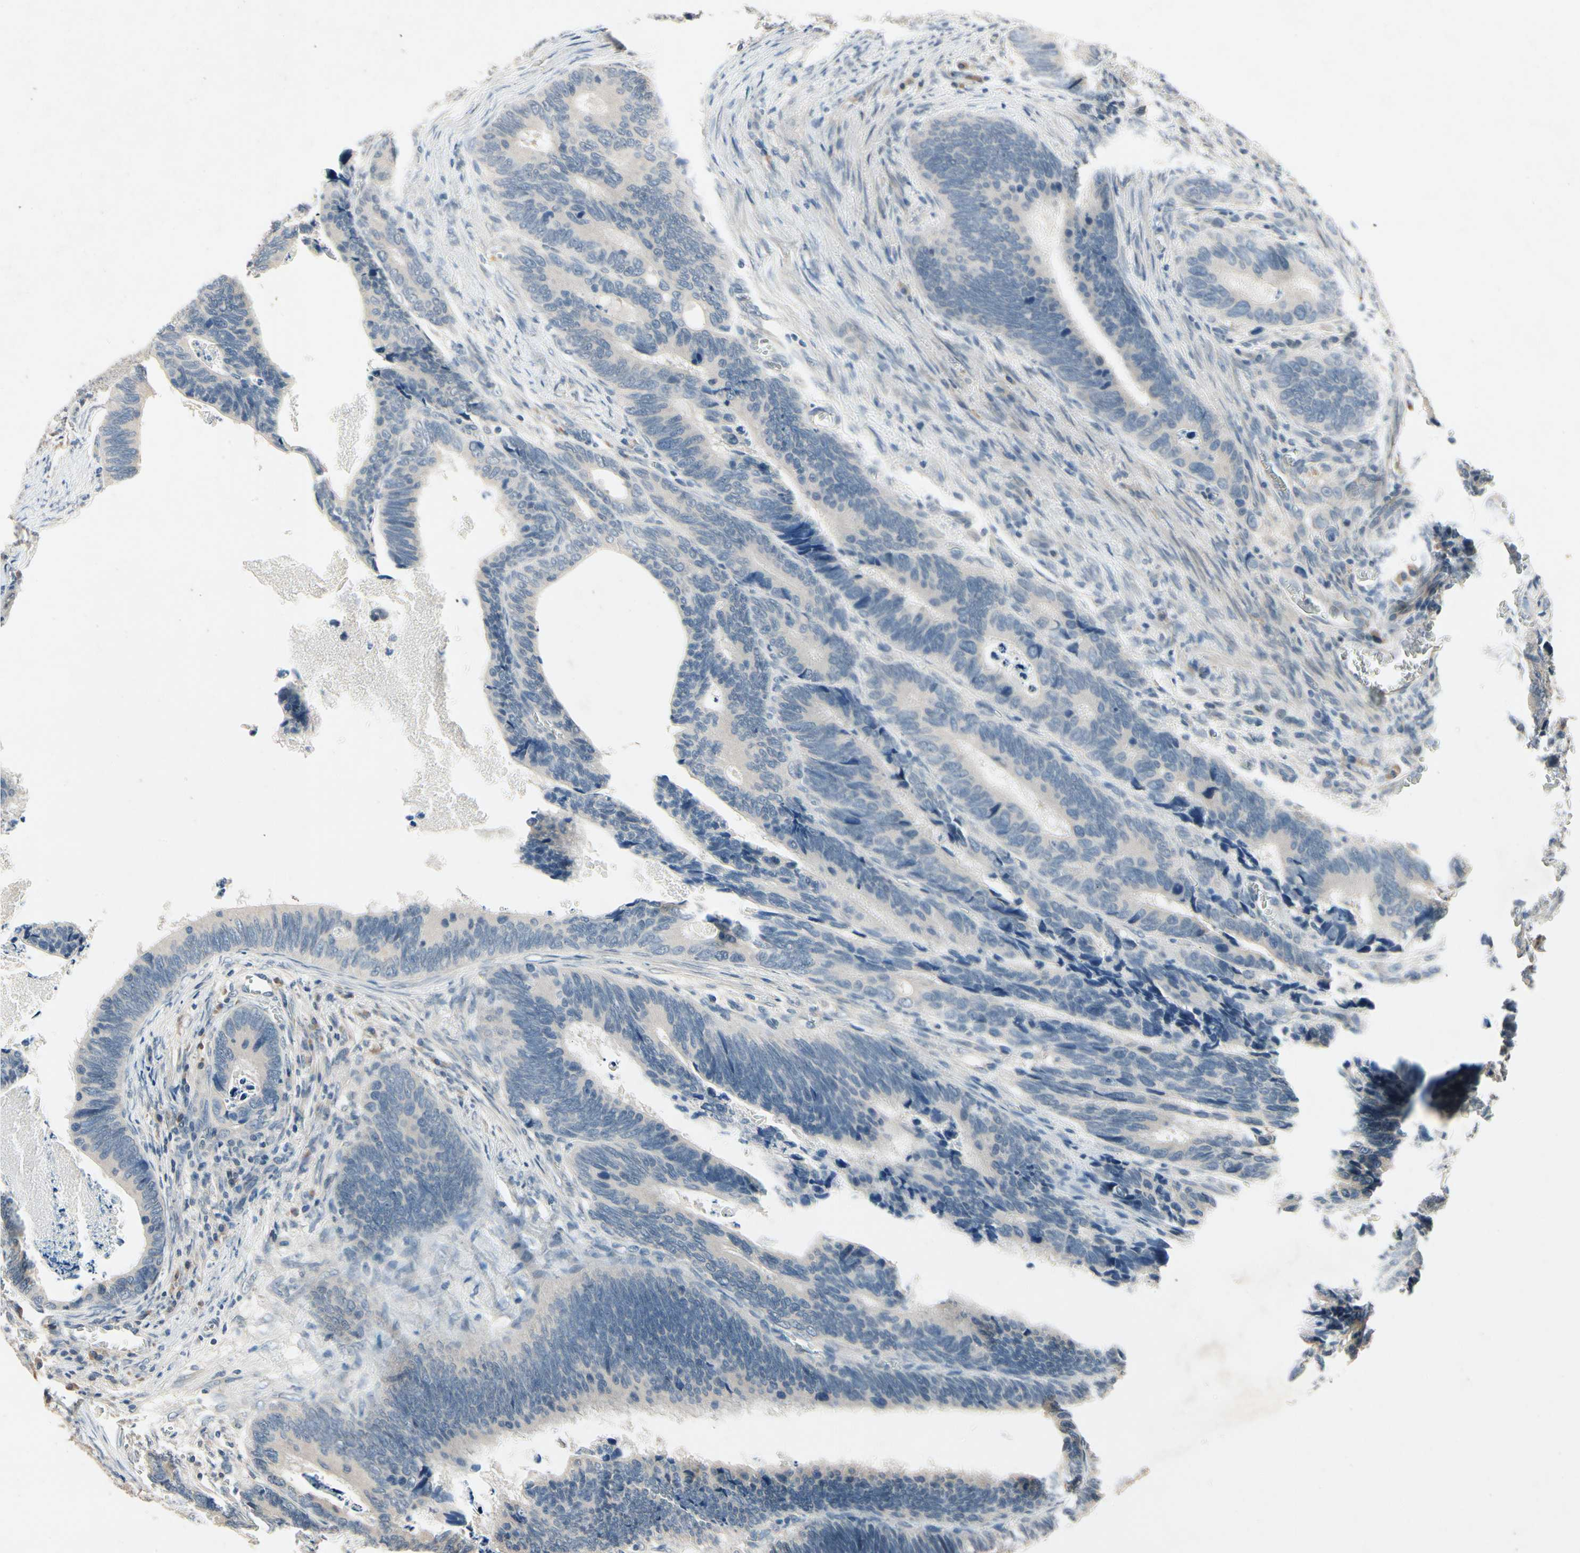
{"staining": {"intensity": "negative", "quantity": "none", "location": "none"}, "tissue": "colorectal cancer", "cell_type": "Tumor cells", "image_type": "cancer", "snomed": [{"axis": "morphology", "description": "Adenocarcinoma, NOS"}, {"axis": "topography", "description": "Colon"}], "caption": "A photomicrograph of colorectal cancer stained for a protein exhibits no brown staining in tumor cells. The staining was performed using DAB (3,3'-diaminobenzidine) to visualize the protein expression in brown, while the nuclei were stained in blue with hematoxylin (Magnification: 20x).", "gene": "DPY19L3", "patient": {"sex": "male", "age": 72}}